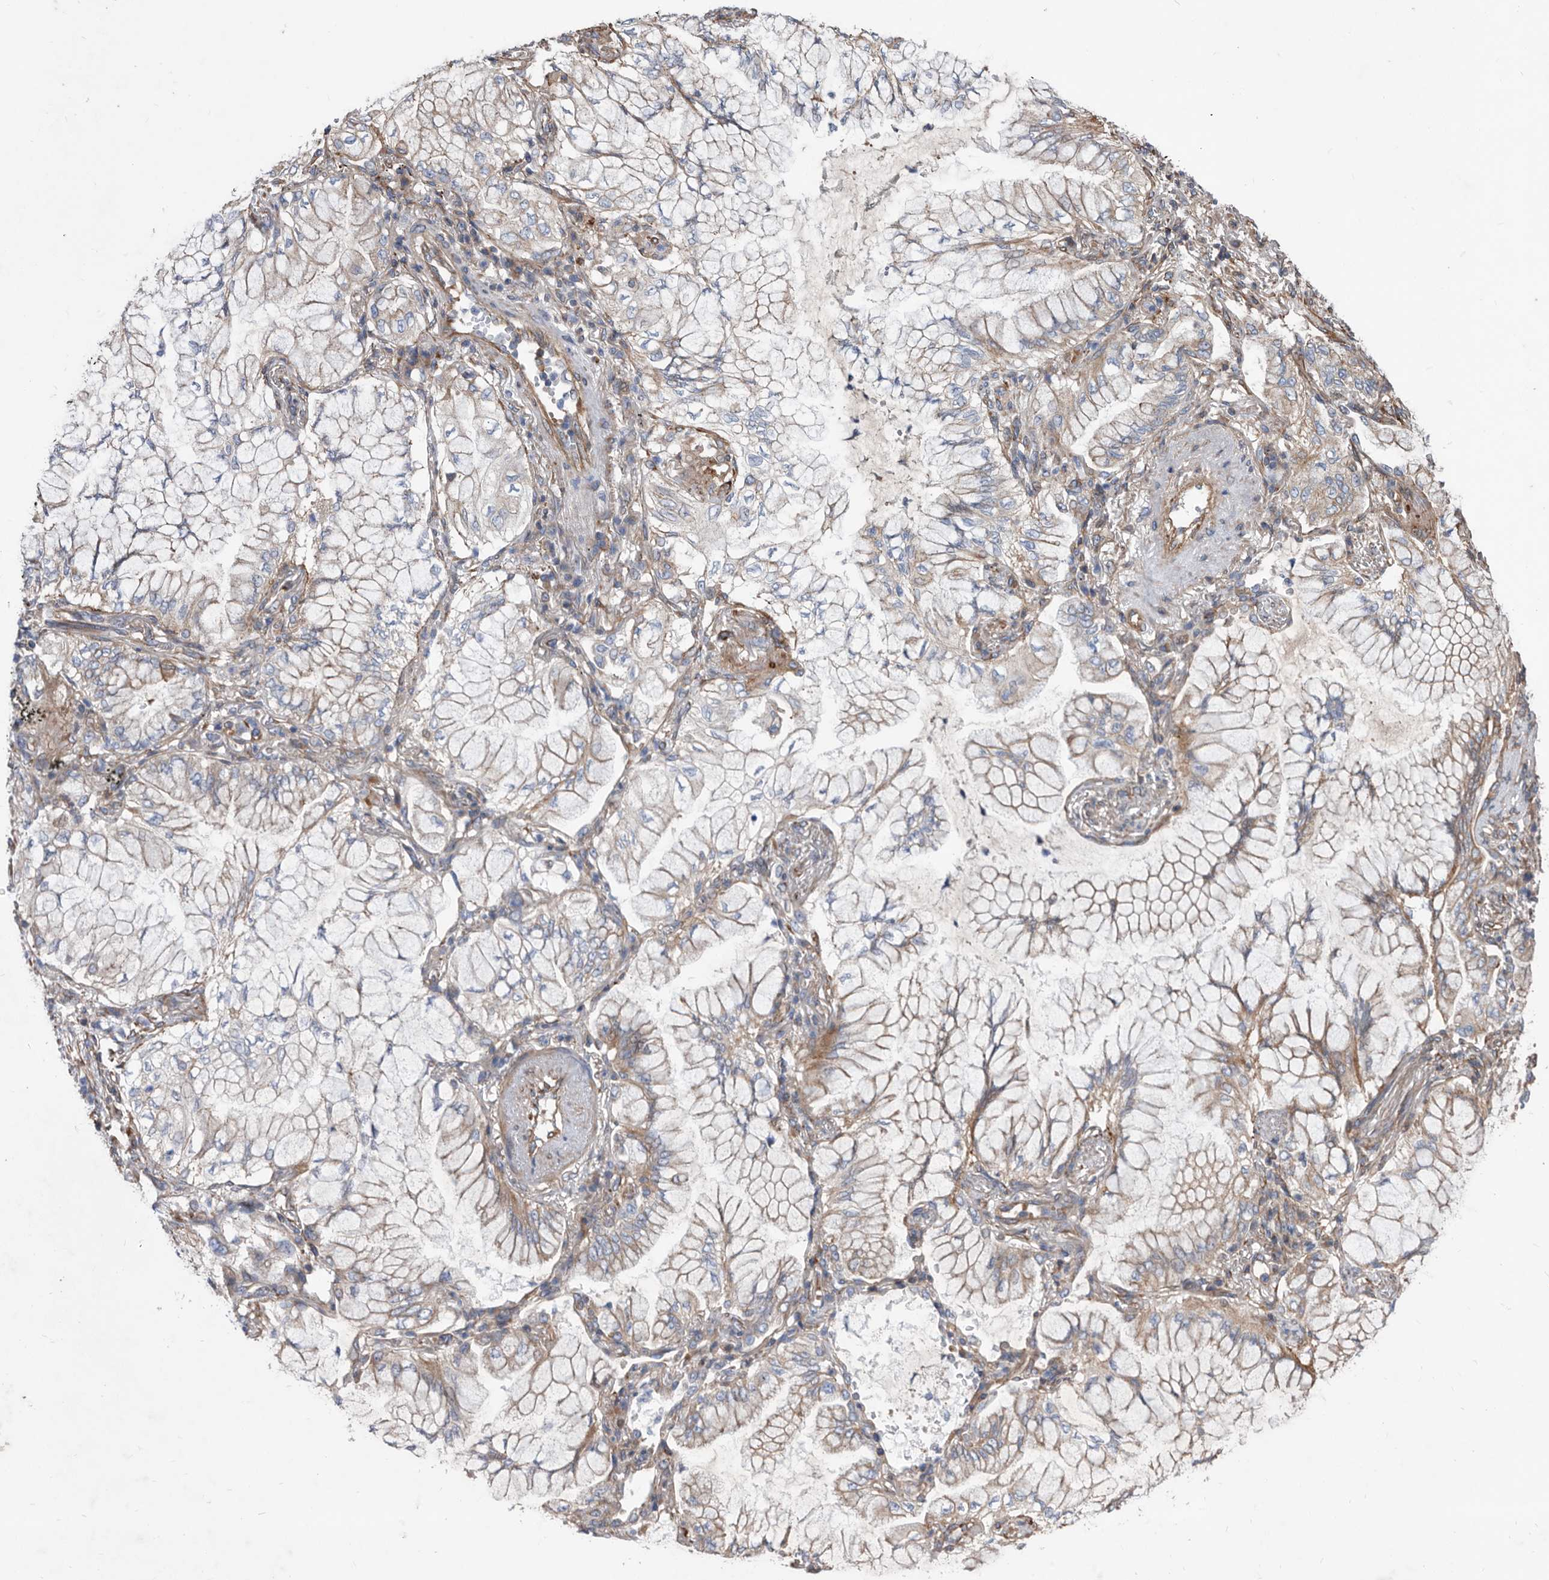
{"staining": {"intensity": "weak", "quantity": "<25%", "location": "cytoplasmic/membranous"}, "tissue": "lung cancer", "cell_type": "Tumor cells", "image_type": "cancer", "snomed": [{"axis": "morphology", "description": "Adenocarcinoma, NOS"}, {"axis": "topography", "description": "Lung"}], "caption": "Tumor cells are negative for brown protein staining in lung cancer (adenocarcinoma).", "gene": "ATP13A3", "patient": {"sex": "female", "age": 70}}